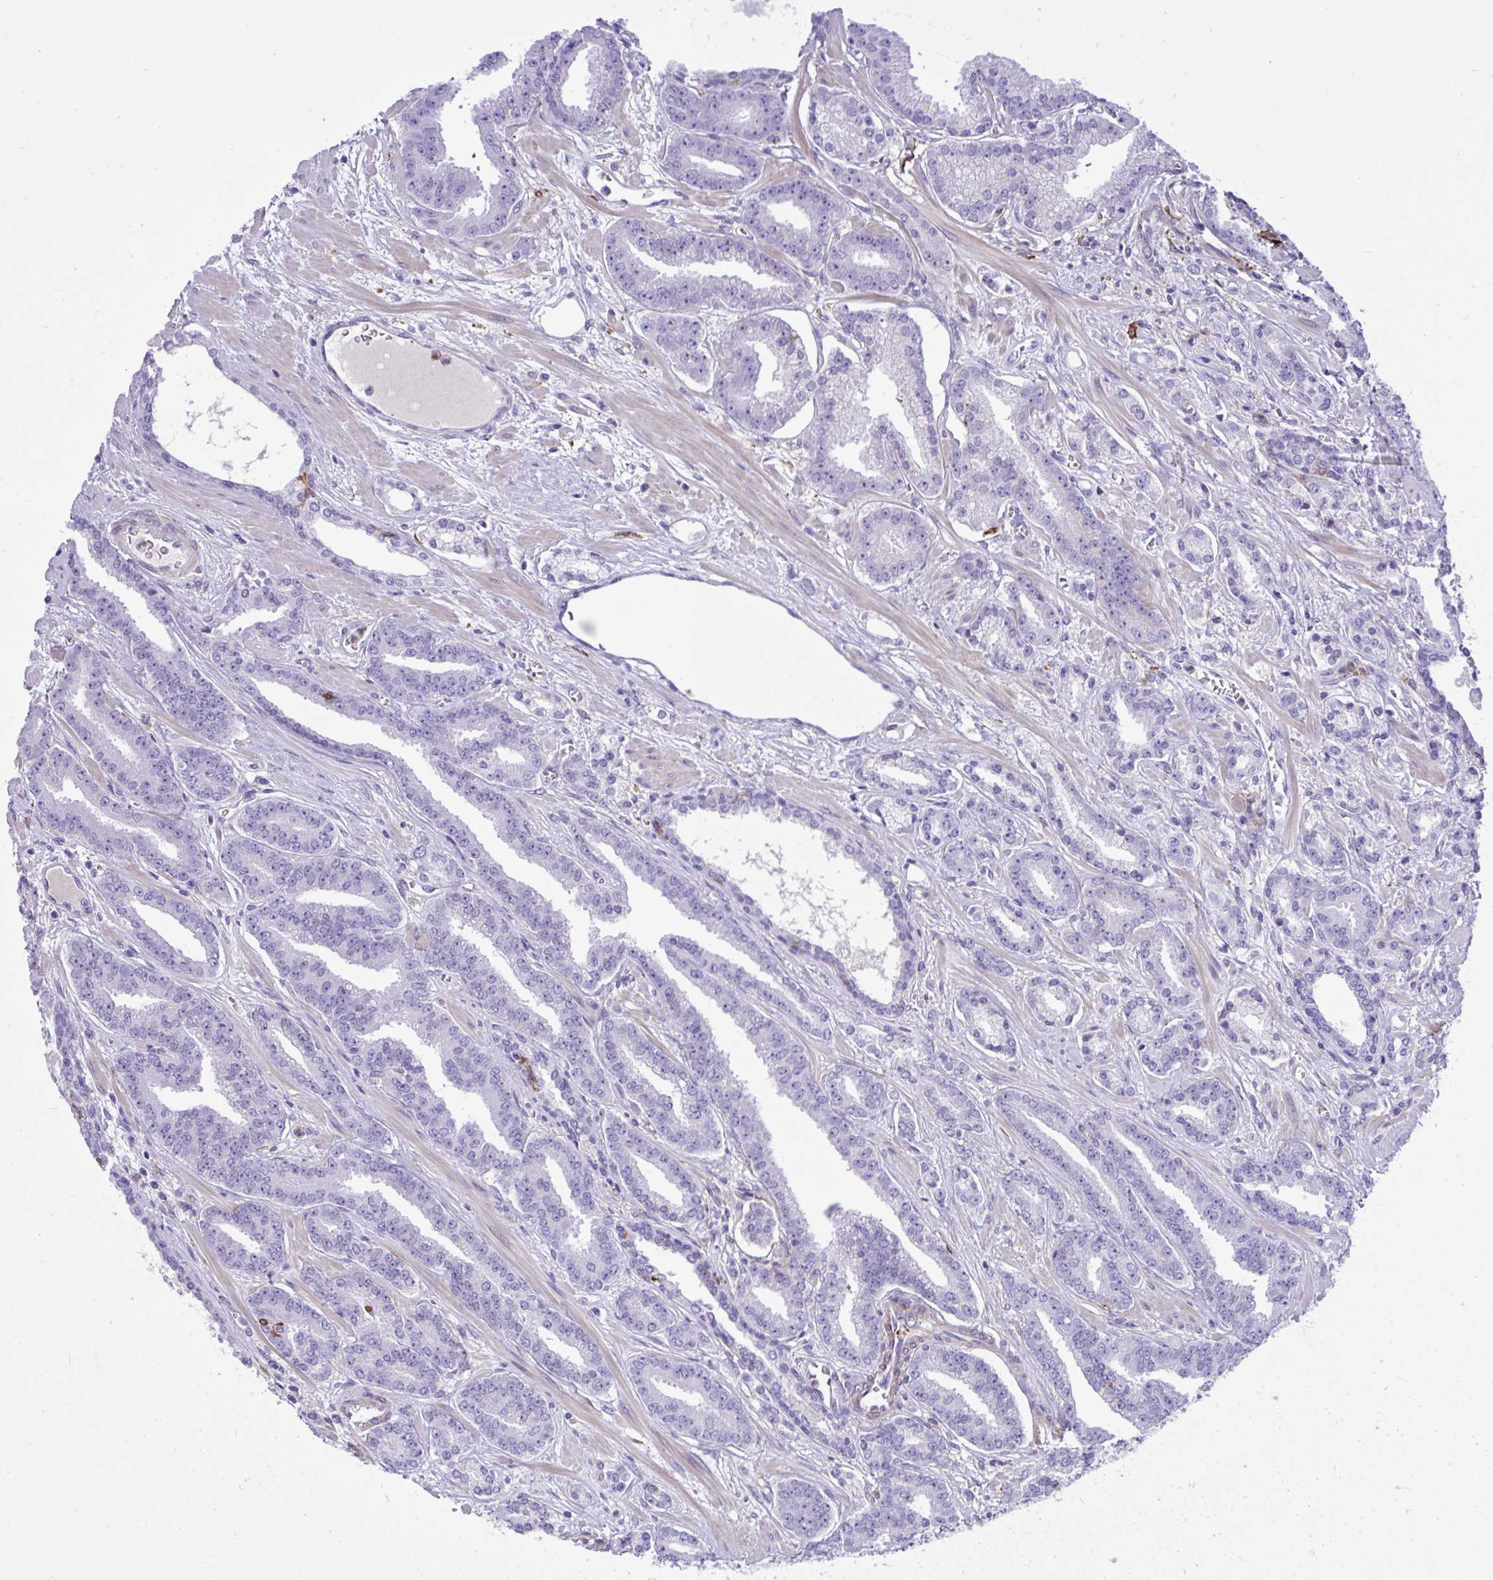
{"staining": {"intensity": "negative", "quantity": "none", "location": "none"}, "tissue": "prostate cancer", "cell_type": "Tumor cells", "image_type": "cancer", "snomed": [{"axis": "morphology", "description": "Adenocarcinoma, High grade"}, {"axis": "topography", "description": "Prostate"}], "caption": "An immunohistochemistry micrograph of high-grade adenocarcinoma (prostate) is shown. There is no staining in tumor cells of high-grade adenocarcinoma (prostate).", "gene": "TLR7", "patient": {"sex": "male", "age": 60}}